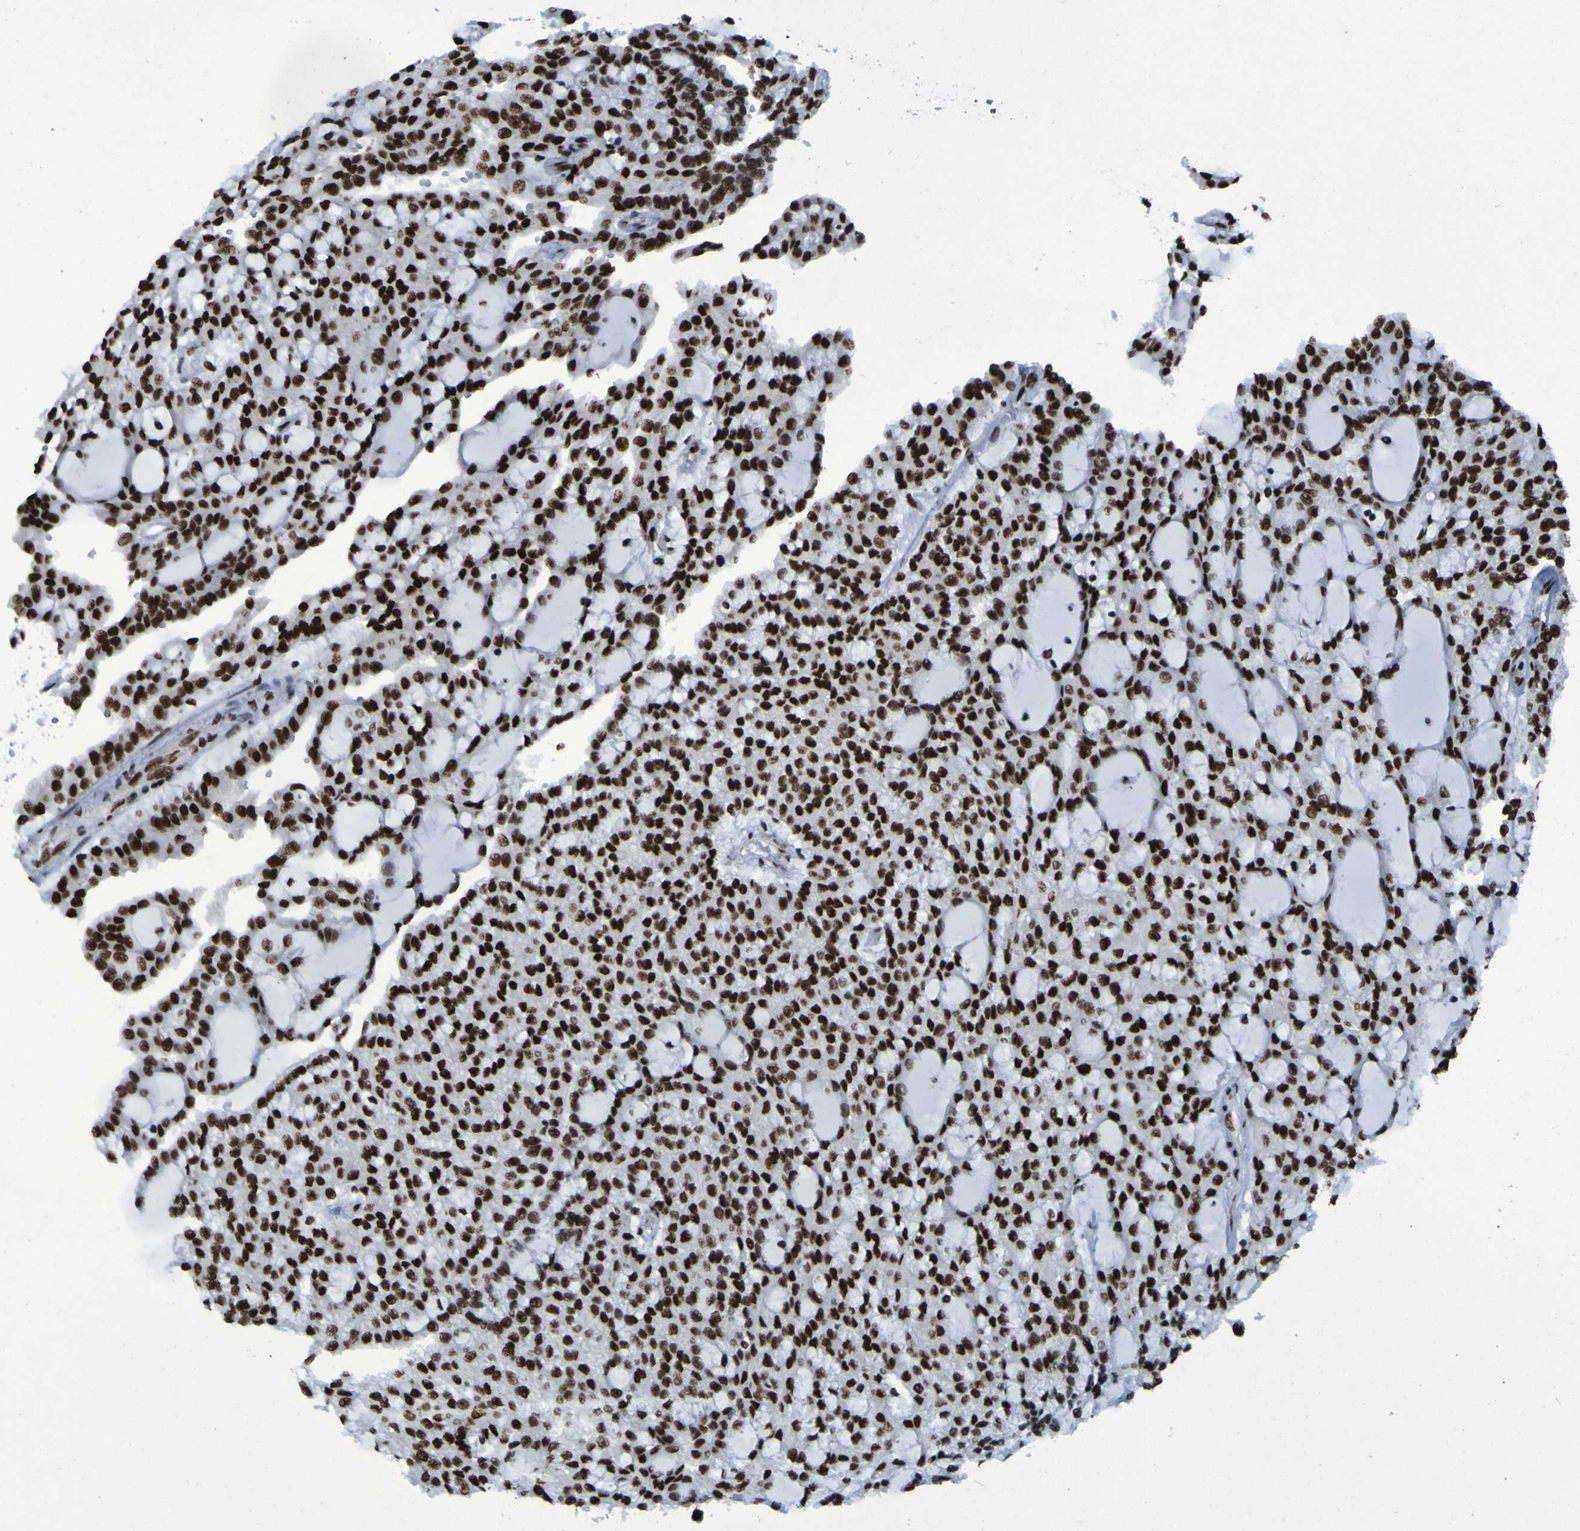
{"staining": {"intensity": "strong", "quantity": ">75%", "location": "nuclear"}, "tissue": "renal cancer", "cell_type": "Tumor cells", "image_type": "cancer", "snomed": [{"axis": "morphology", "description": "Adenocarcinoma, NOS"}, {"axis": "topography", "description": "Kidney"}], "caption": "This photomicrograph displays immunohistochemistry (IHC) staining of human renal adenocarcinoma, with high strong nuclear expression in about >75% of tumor cells.", "gene": "HNRNPR", "patient": {"sex": "male", "age": 63}}